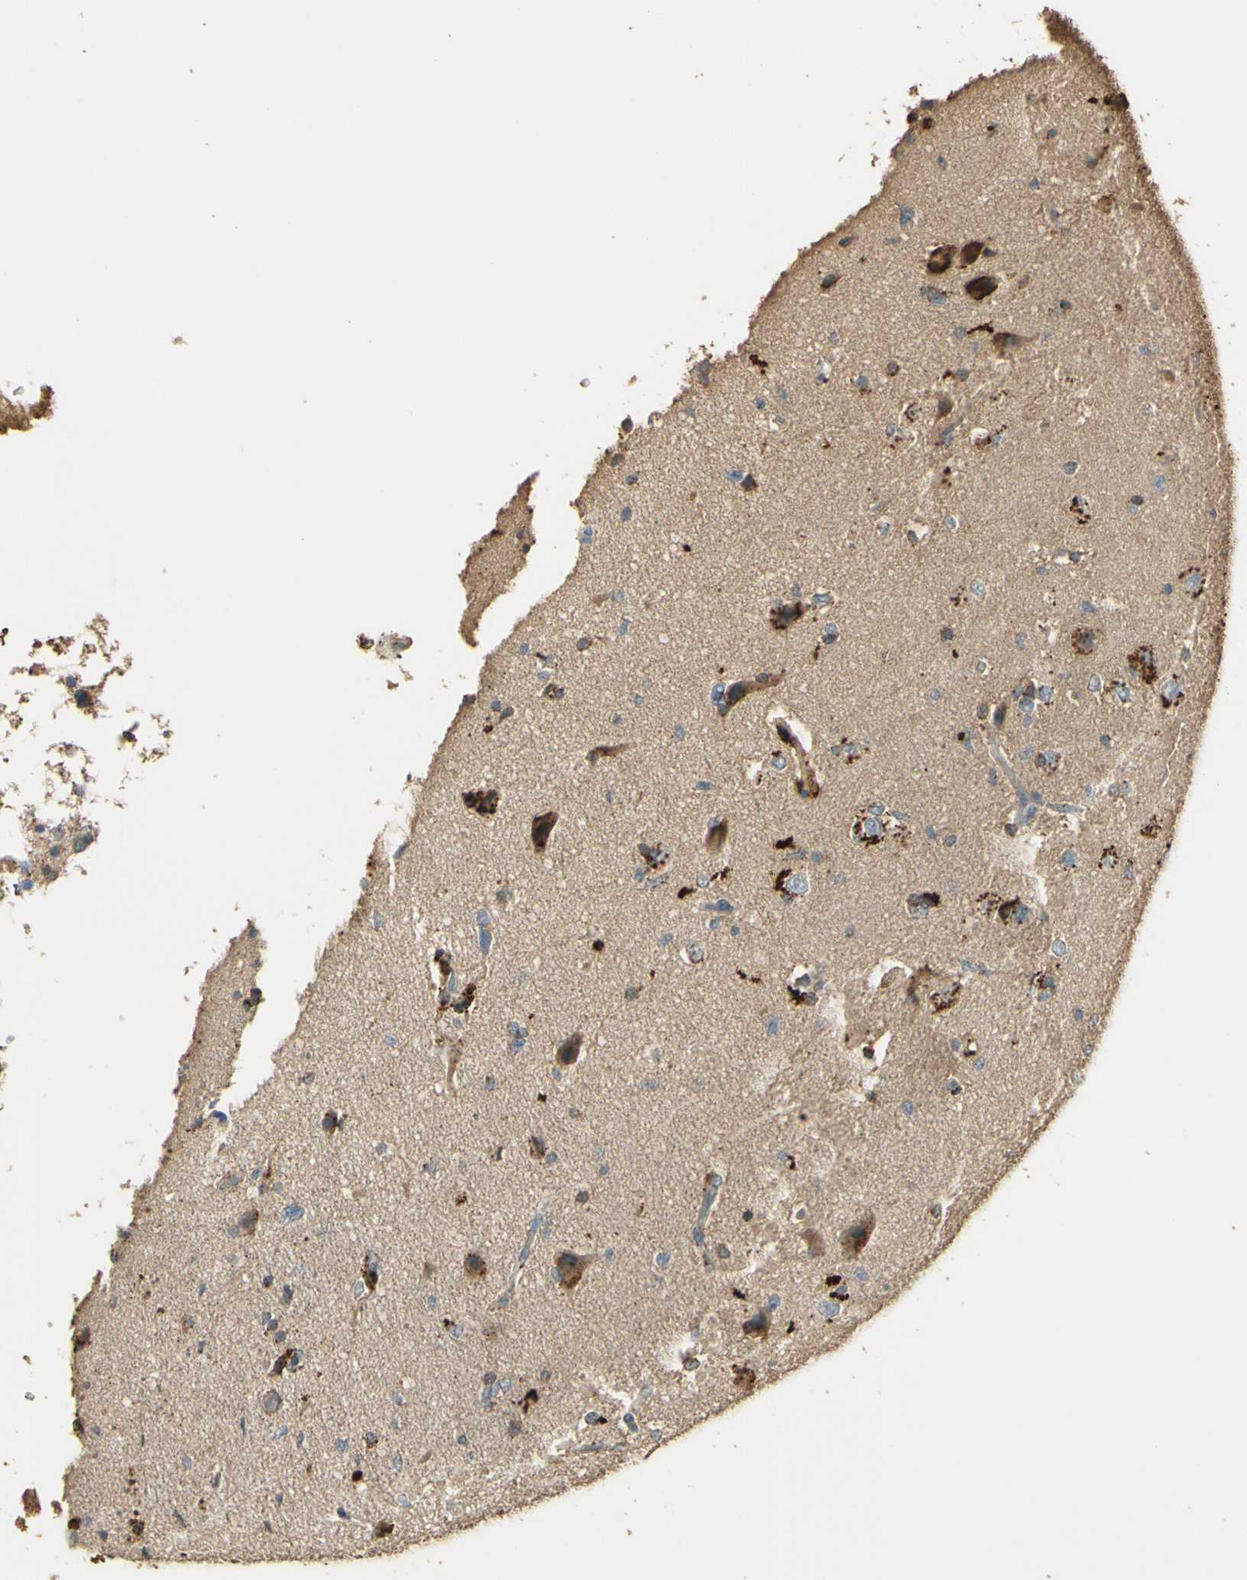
{"staining": {"intensity": "moderate", "quantity": "<25%", "location": "cytoplasmic/membranous"}, "tissue": "glioma", "cell_type": "Tumor cells", "image_type": "cancer", "snomed": [{"axis": "morphology", "description": "Glioma, malignant, Low grade"}, {"axis": "topography", "description": "Brain"}], "caption": "An image of malignant glioma (low-grade) stained for a protein demonstrates moderate cytoplasmic/membranous brown staining in tumor cells. Nuclei are stained in blue.", "gene": "ARHGEF17", "patient": {"sex": "female", "age": 37}}